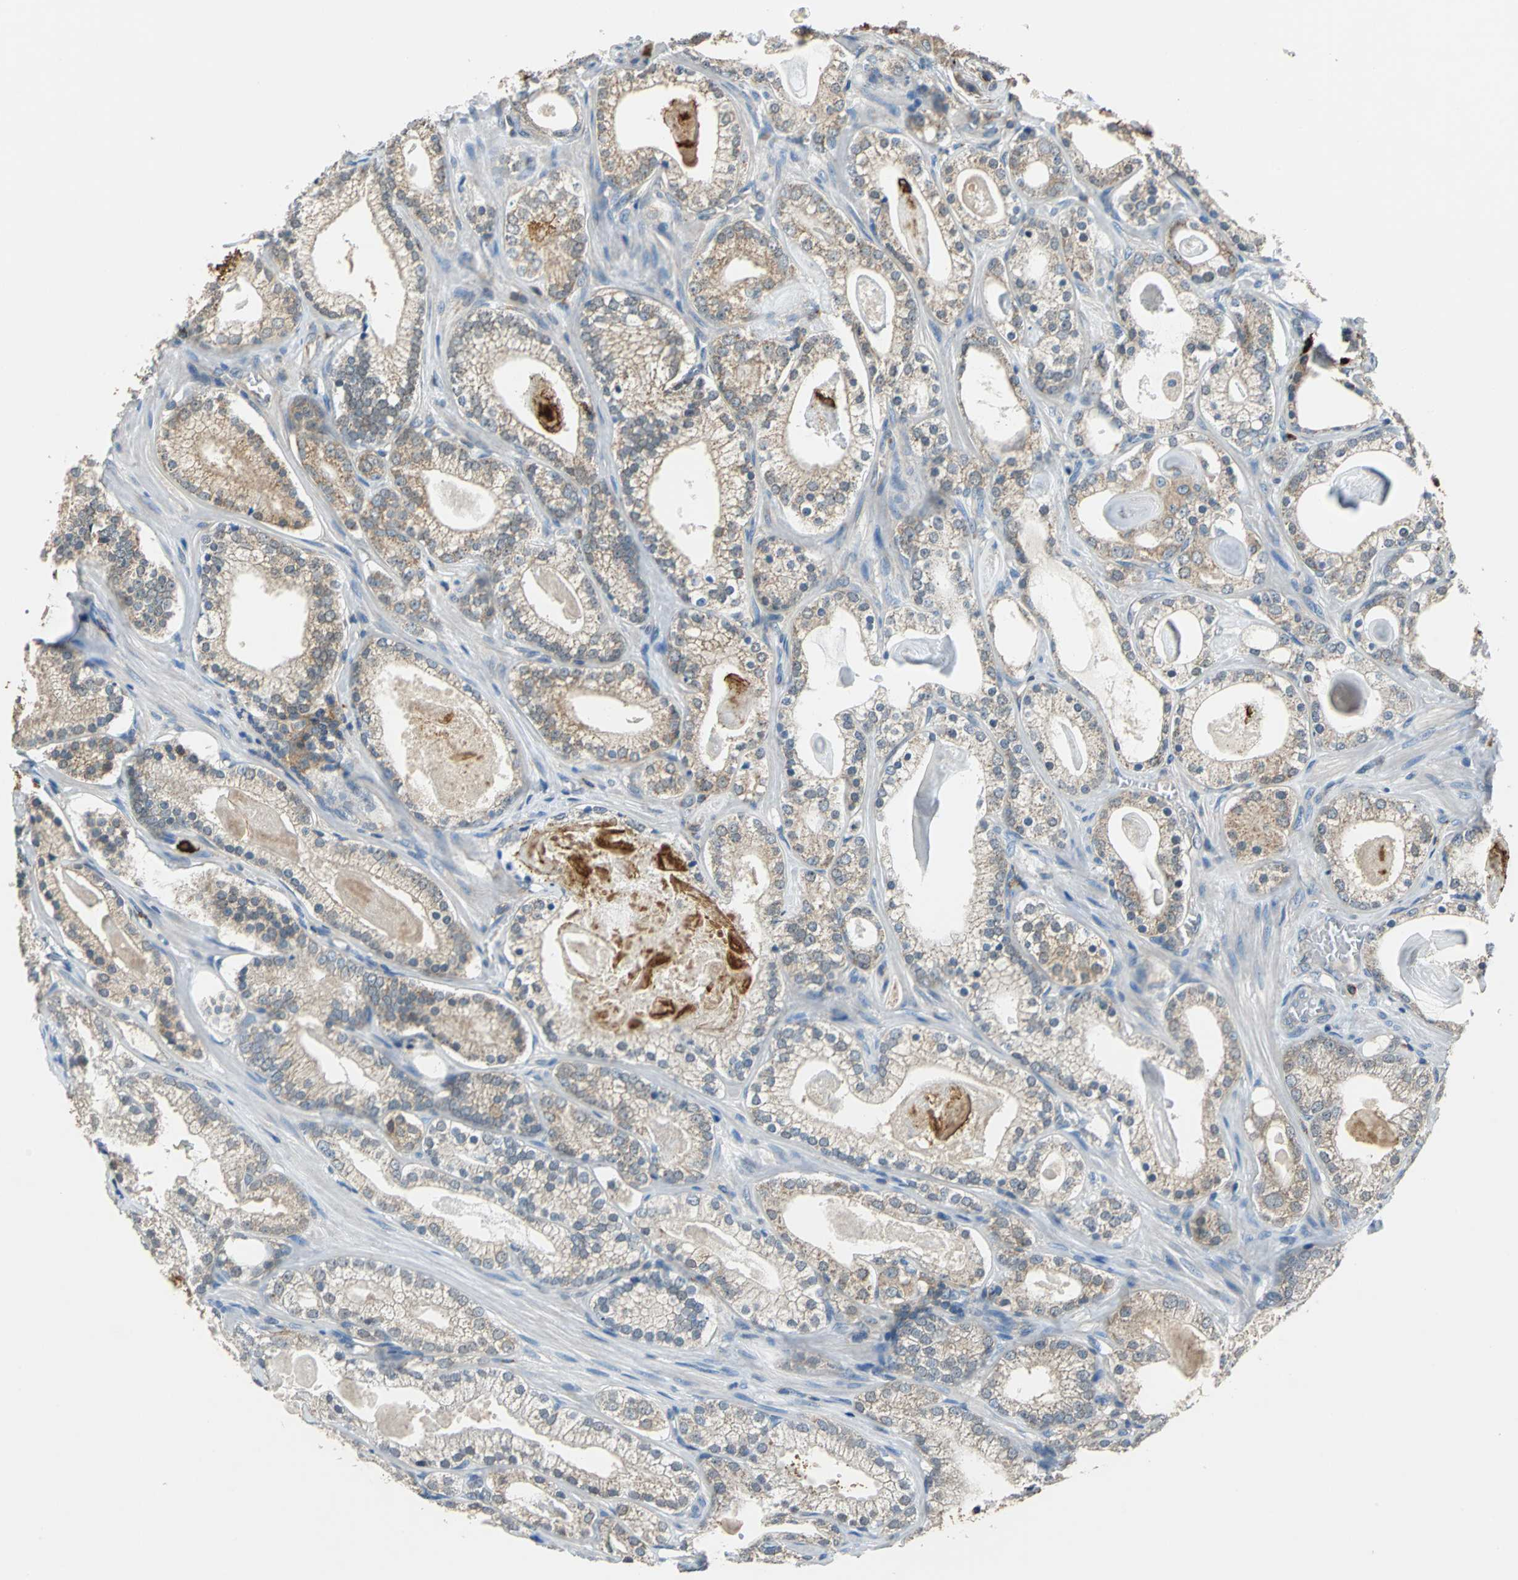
{"staining": {"intensity": "weak", "quantity": ">75%", "location": "cytoplasmic/membranous"}, "tissue": "prostate cancer", "cell_type": "Tumor cells", "image_type": "cancer", "snomed": [{"axis": "morphology", "description": "Adenocarcinoma, Low grade"}, {"axis": "topography", "description": "Prostate"}], "caption": "Adenocarcinoma (low-grade) (prostate) tissue reveals weak cytoplasmic/membranous expression in about >75% of tumor cells, visualized by immunohistochemistry.", "gene": "CPA3", "patient": {"sex": "male", "age": 59}}